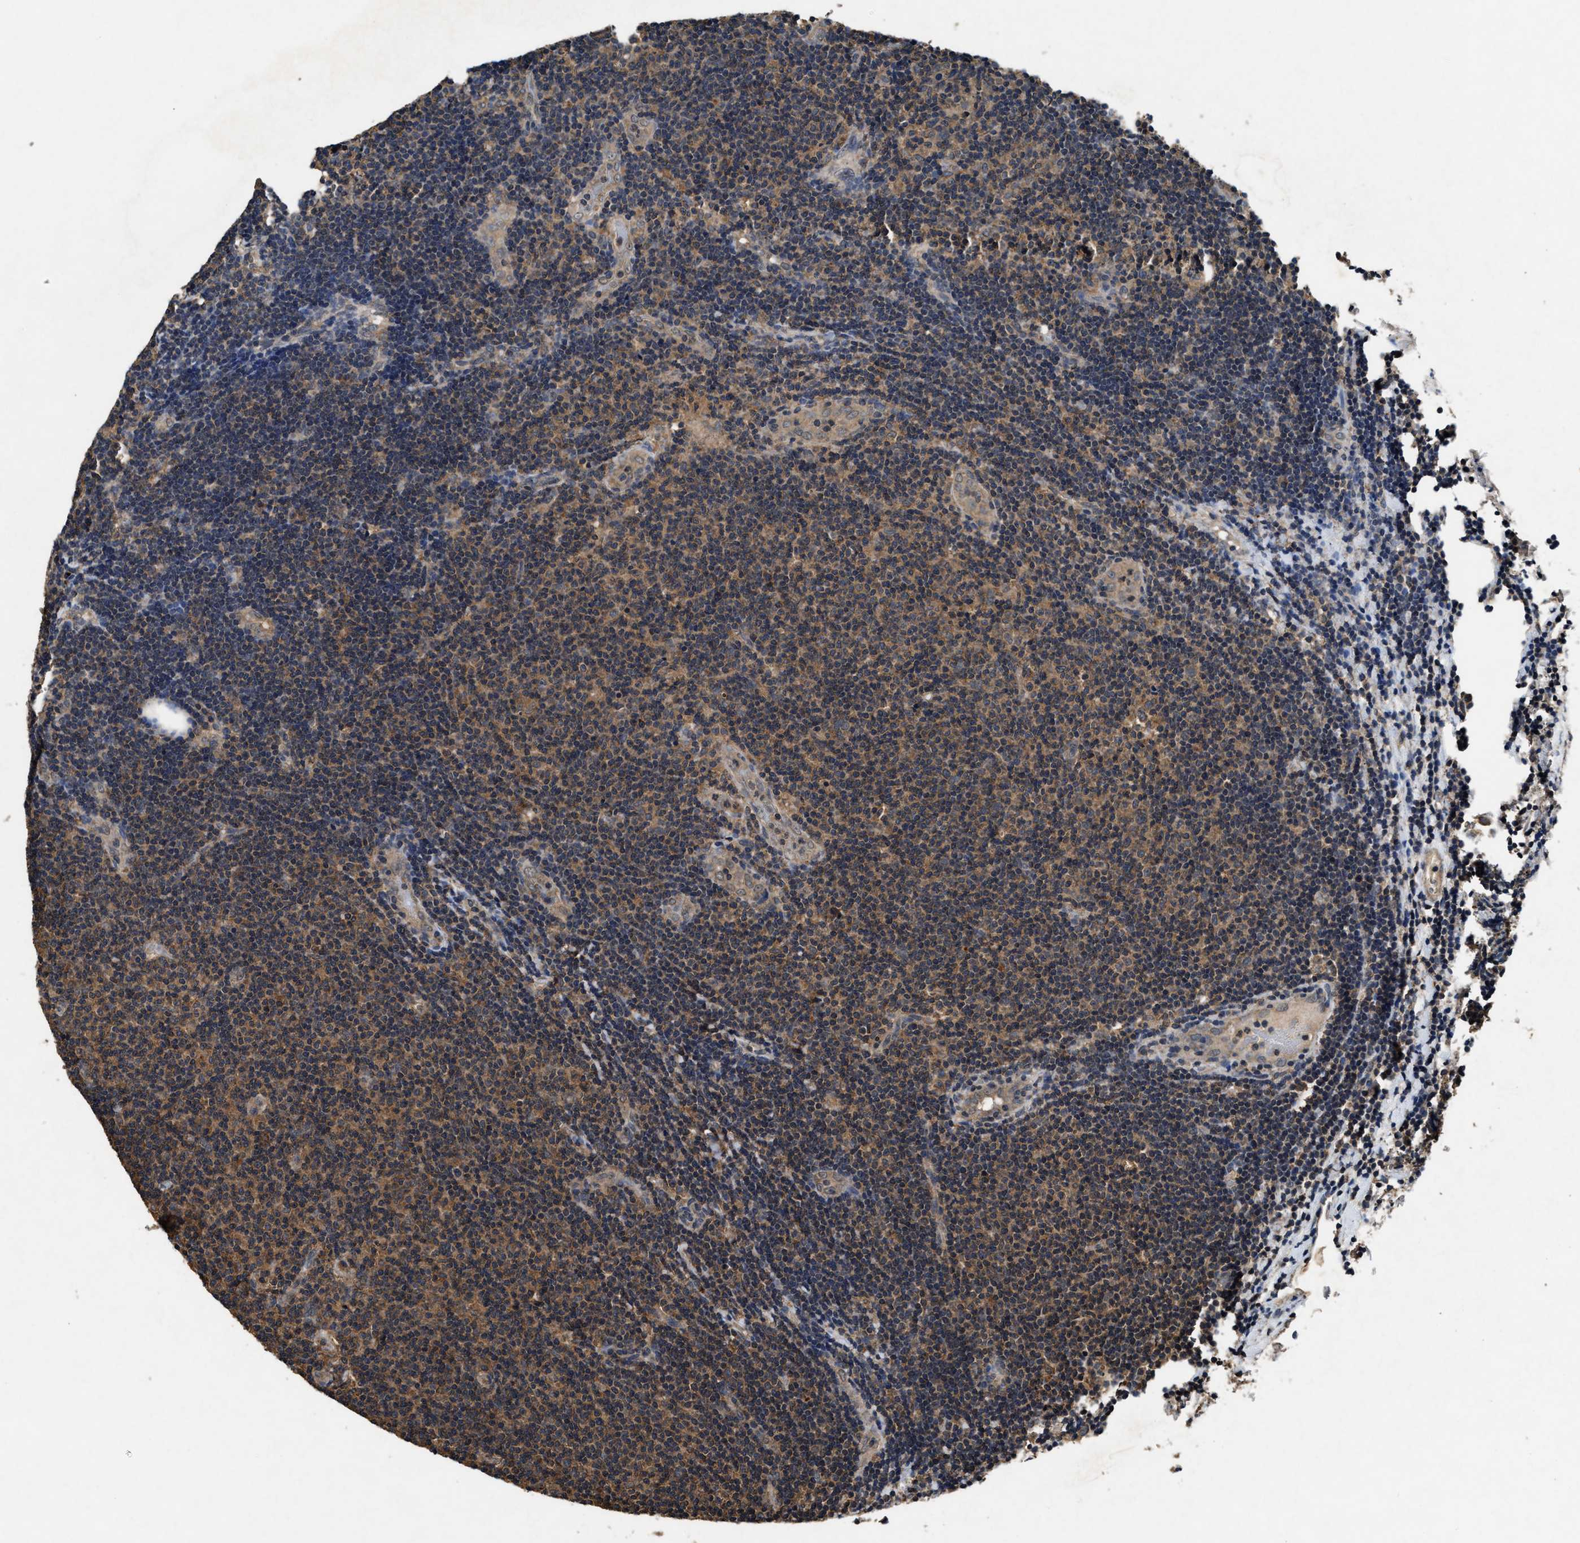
{"staining": {"intensity": "moderate", "quantity": ">75%", "location": "cytoplasmic/membranous"}, "tissue": "lymphoma", "cell_type": "Tumor cells", "image_type": "cancer", "snomed": [{"axis": "morphology", "description": "Malignant lymphoma, non-Hodgkin's type, Low grade"}, {"axis": "topography", "description": "Lymph node"}], "caption": "Protein staining exhibits moderate cytoplasmic/membranous positivity in about >75% of tumor cells in lymphoma.", "gene": "PDAP1", "patient": {"sex": "male", "age": 83}}